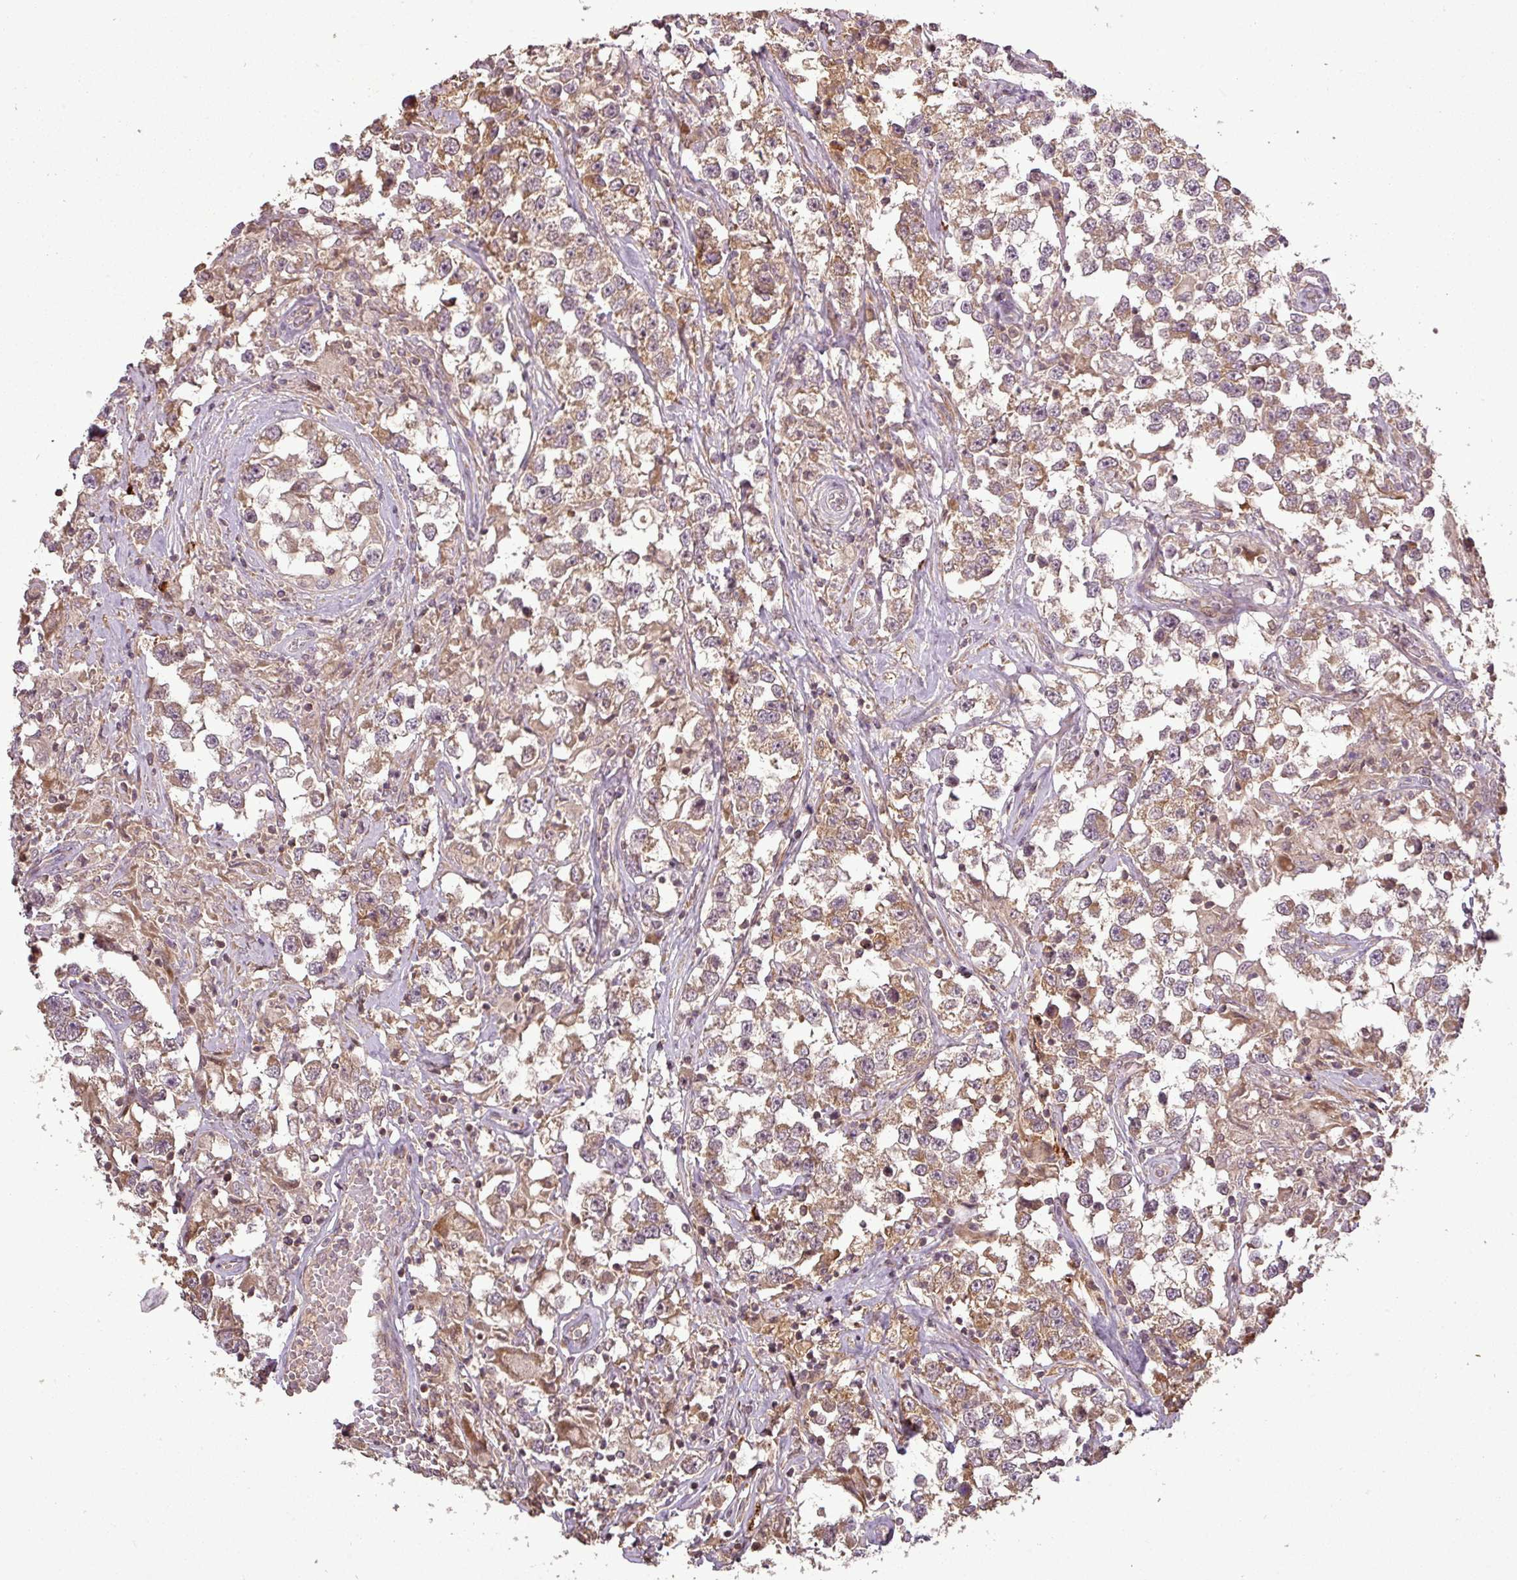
{"staining": {"intensity": "moderate", "quantity": ">75%", "location": "cytoplasmic/membranous"}, "tissue": "testis cancer", "cell_type": "Tumor cells", "image_type": "cancer", "snomed": [{"axis": "morphology", "description": "Seminoma, NOS"}, {"axis": "topography", "description": "Testis"}], "caption": "Immunohistochemical staining of human testis seminoma reveals medium levels of moderate cytoplasmic/membranous expression in about >75% of tumor cells. (brown staining indicates protein expression, while blue staining denotes nuclei).", "gene": "FAIM", "patient": {"sex": "male", "age": 46}}